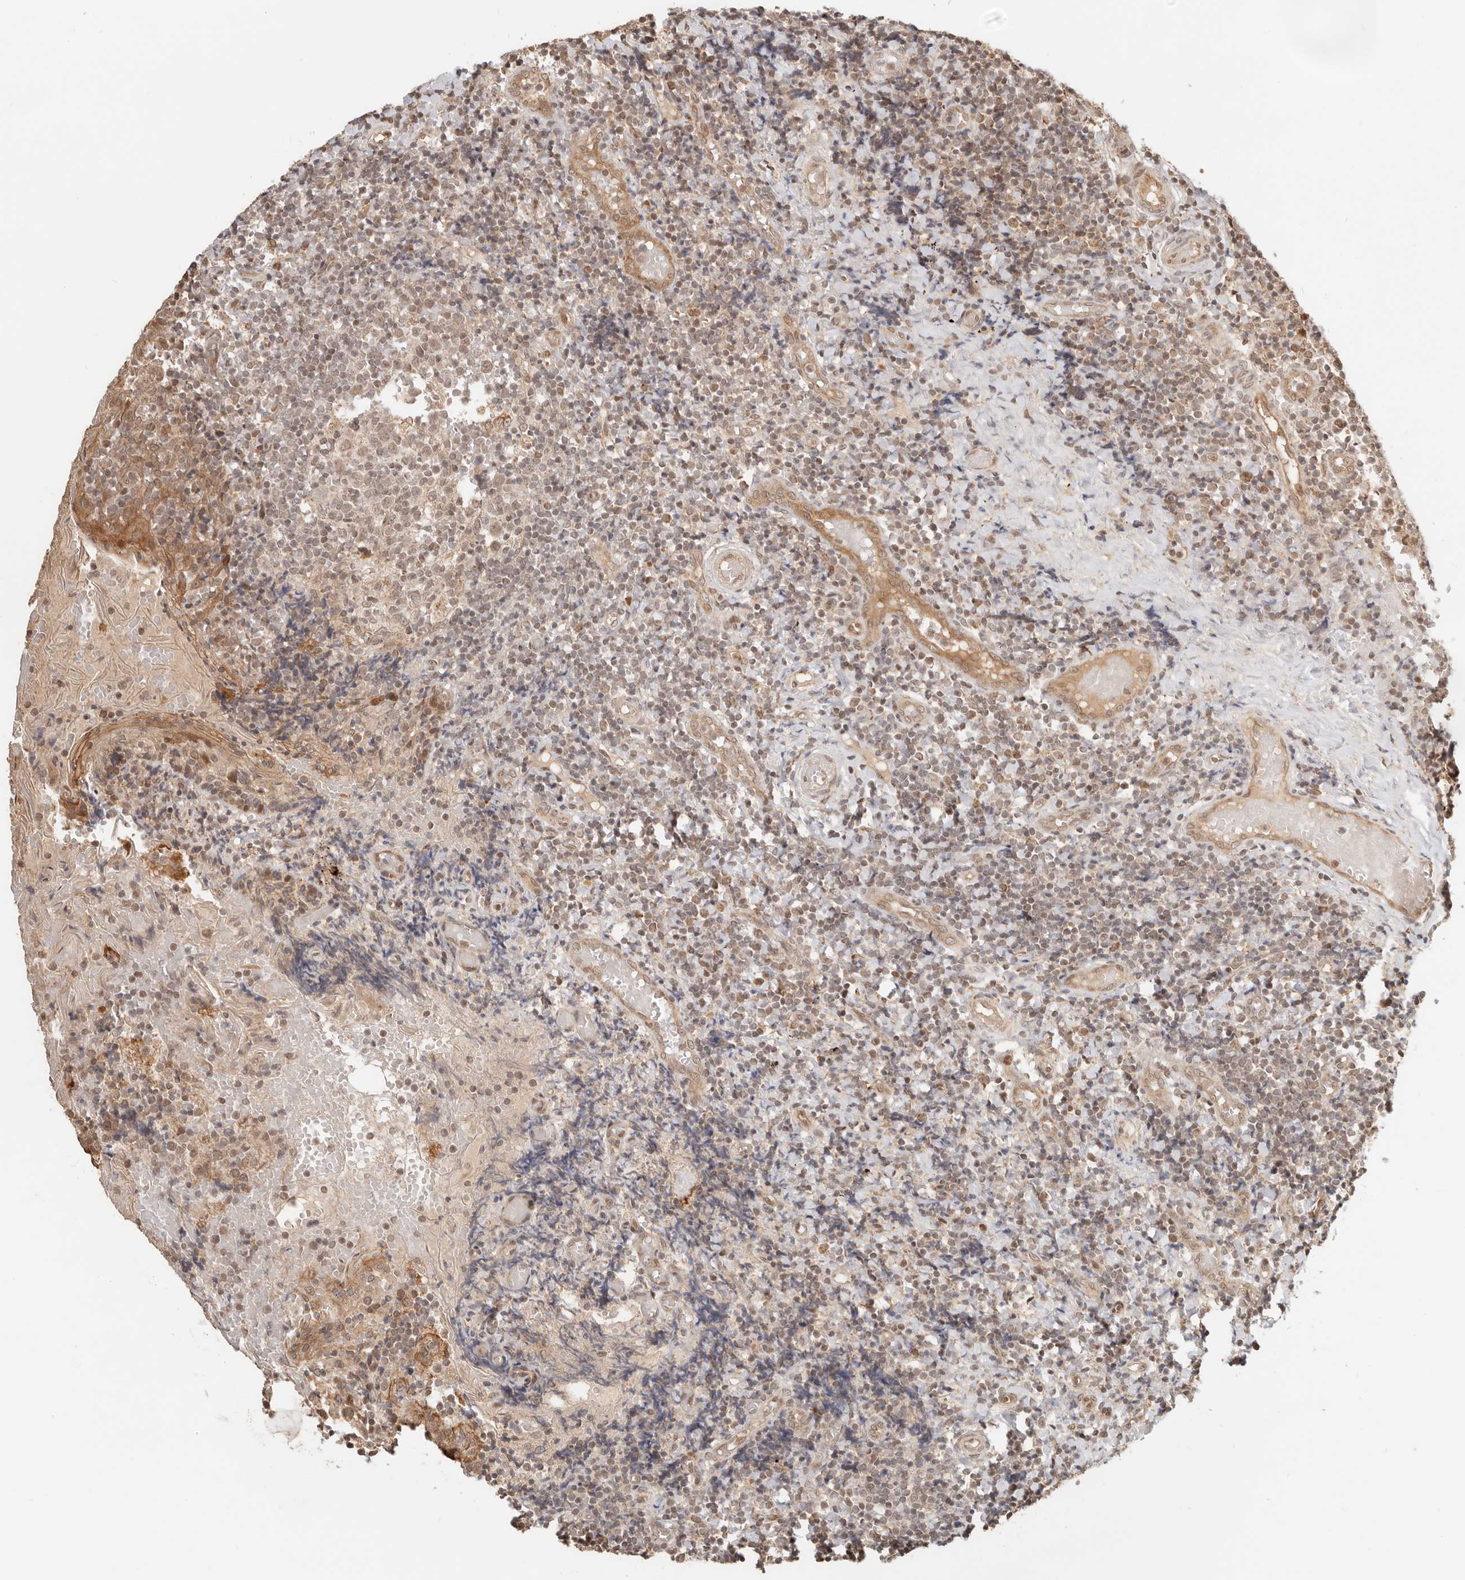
{"staining": {"intensity": "weak", "quantity": "25%-75%", "location": "nuclear"}, "tissue": "tonsil", "cell_type": "Germinal center cells", "image_type": "normal", "snomed": [{"axis": "morphology", "description": "Normal tissue, NOS"}, {"axis": "topography", "description": "Tonsil"}], "caption": "Immunohistochemical staining of unremarkable human tonsil displays 25%-75% levels of weak nuclear protein staining in about 25%-75% of germinal center cells.", "gene": "BAALC", "patient": {"sex": "female", "age": 19}}